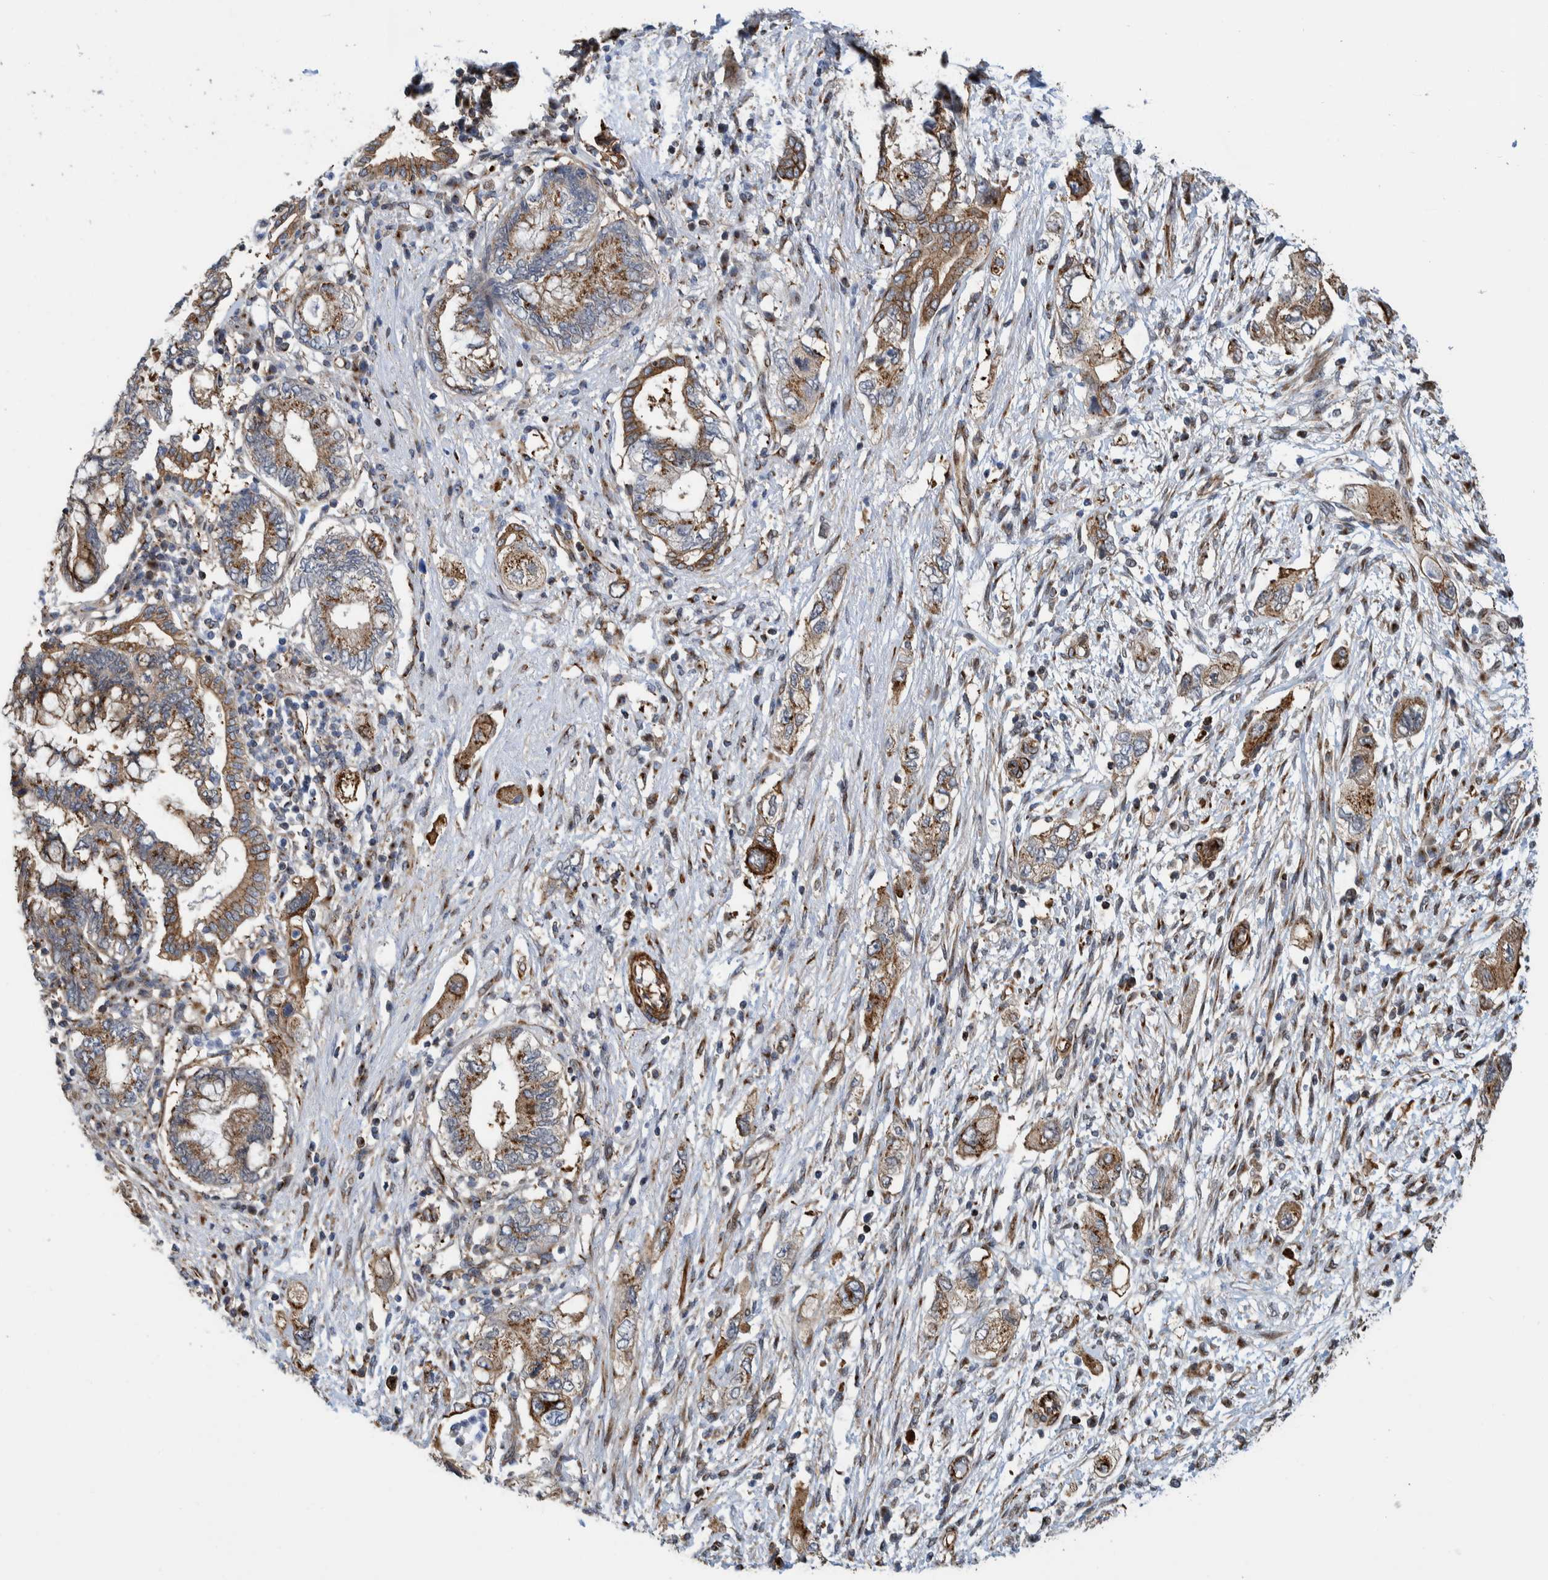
{"staining": {"intensity": "moderate", "quantity": ">75%", "location": "cytoplasmic/membranous"}, "tissue": "pancreatic cancer", "cell_type": "Tumor cells", "image_type": "cancer", "snomed": [{"axis": "morphology", "description": "Adenocarcinoma, NOS"}, {"axis": "topography", "description": "Pancreas"}], "caption": "Pancreatic cancer was stained to show a protein in brown. There is medium levels of moderate cytoplasmic/membranous positivity in approximately >75% of tumor cells.", "gene": "CCDC57", "patient": {"sex": "female", "age": 73}}